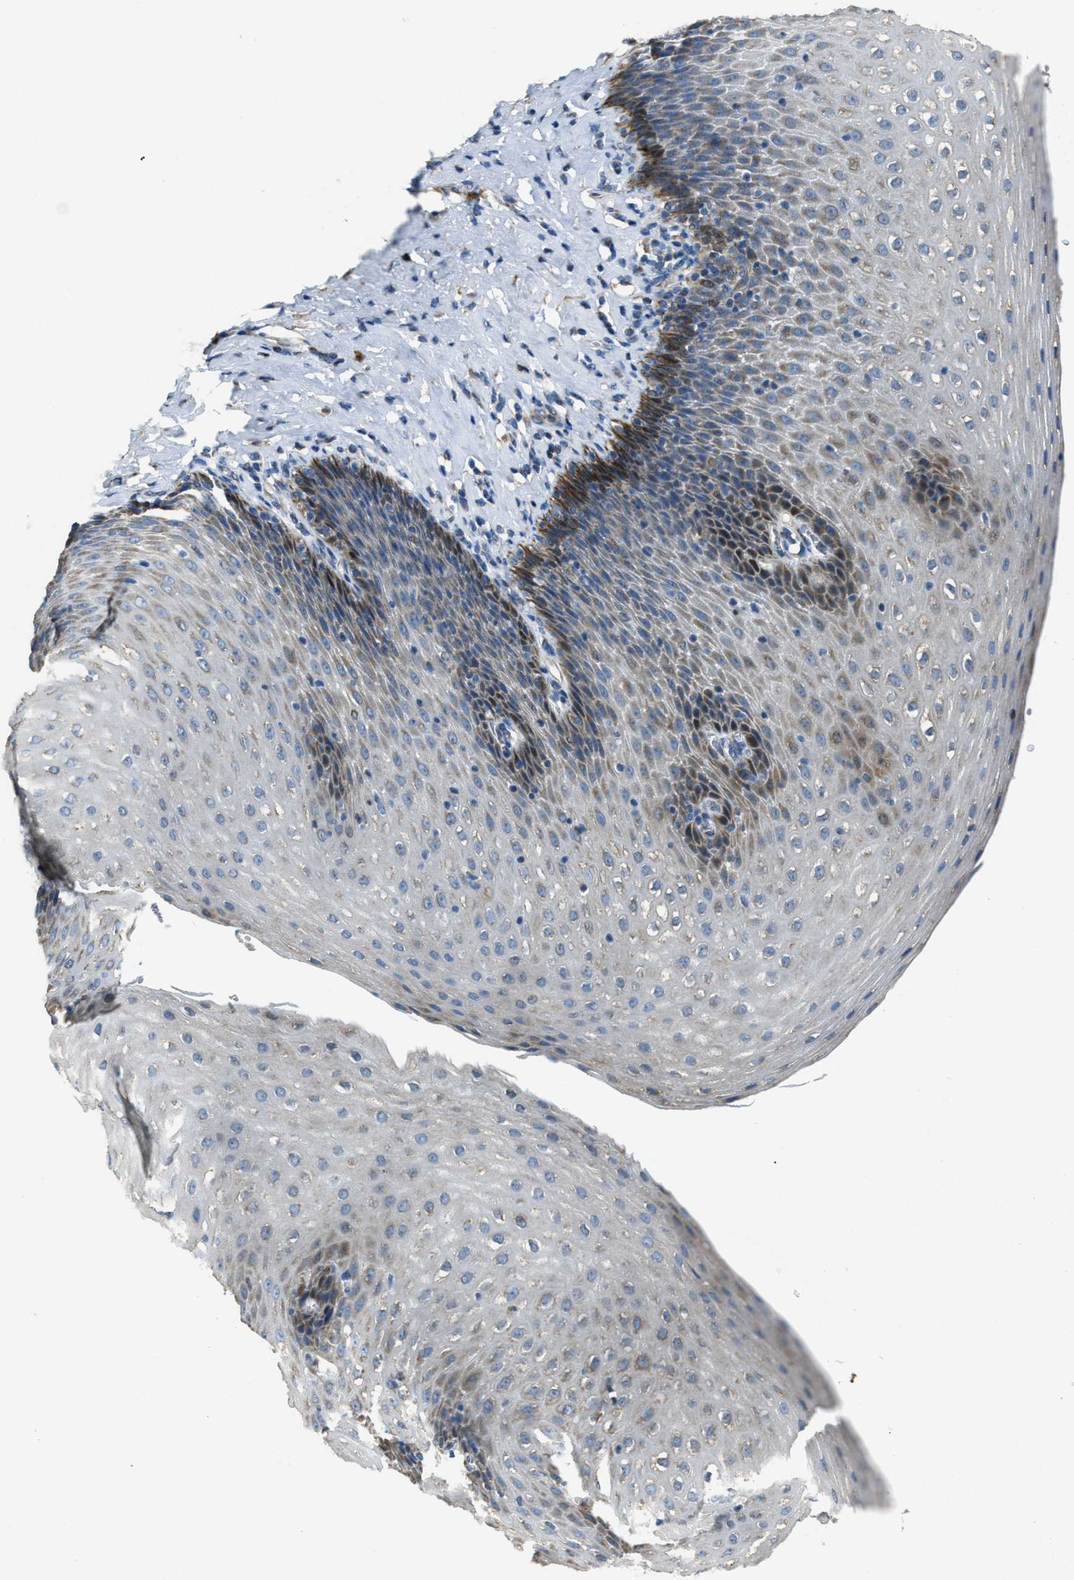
{"staining": {"intensity": "moderate", "quantity": "<25%", "location": "cytoplasmic/membranous"}, "tissue": "esophagus", "cell_type": "Squamous epithelial cells", "image_type": "normal", "snomed": [{"axis": "morphology", "description": "Normal tissue, NOS"}, {"axis": "topography", "description": "Esophagus"}], "caption": "Immunohistochemical staining of unremarkable esophagus shows moderate cytoplasmic/membranous protein positivity in about <25% of squamous epithelial cells. Nuclei are stained in blue.", "gene": "SLC25A11", "patient": {"sex": "female", "age": 61}}